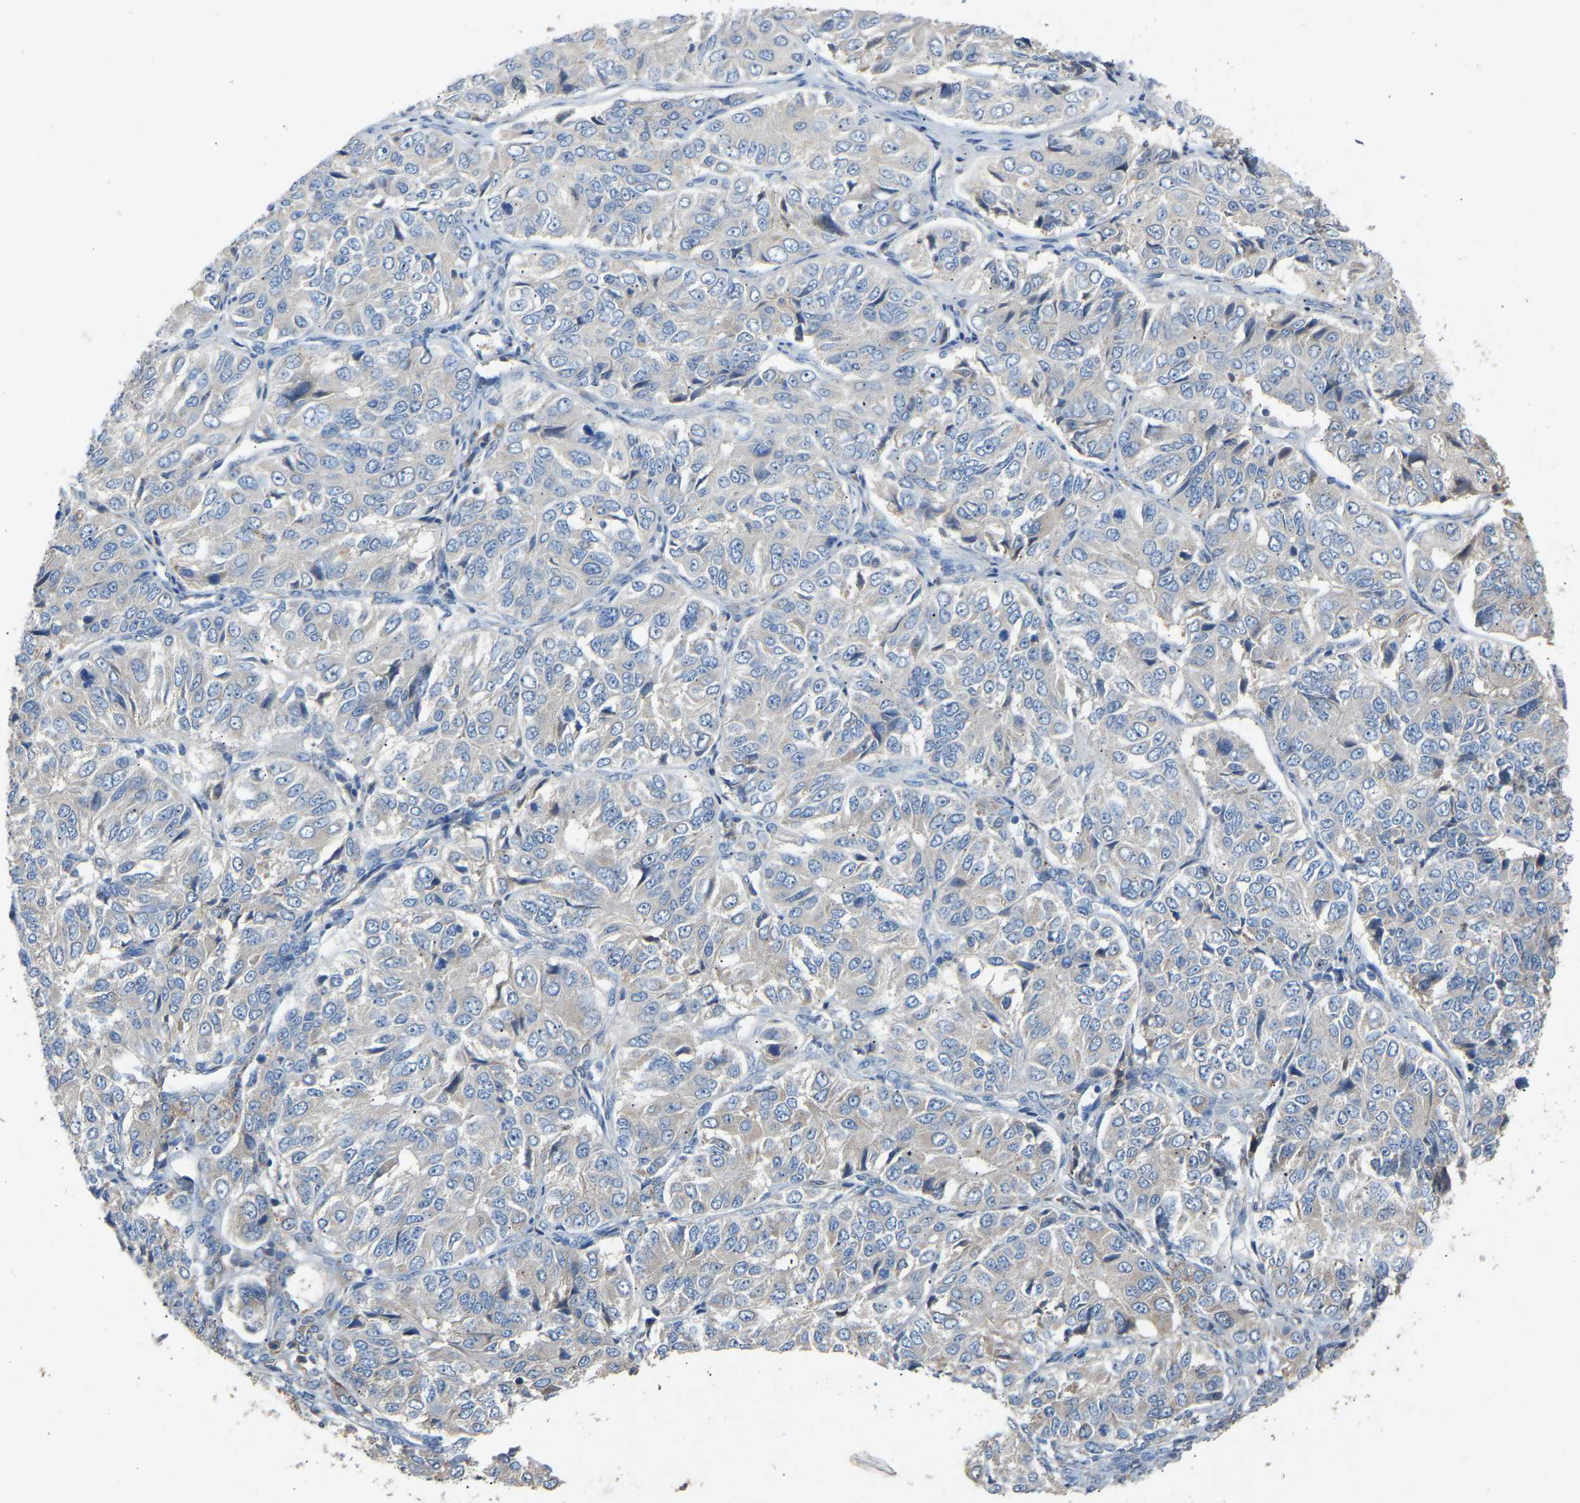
{"staining": {"intensity": "negative", "quantity": "none", "location": "none"}, "tissue": "ovarian cancer", "cell_type": "Tumor cells", "image_type": "cancer", "snomed": [{"axis": "morphology", "description": "Carcinoma, endometroid"}, {"axis": "topography", "description": "Ovary"}], "caption": "A histopathology image of endometroid carcinoma (ovarian) stained for a protein shows no brown staining in tumor cells. Brightfield microscopy of immunohistochemistry (IHC) stained with DAB (3,3'-diaminobenzidine) (brown) and hematoxylin (blue), captured at high magnification.", "gene": "RGP1", "patient": {"sex": "female", "age": 51}}